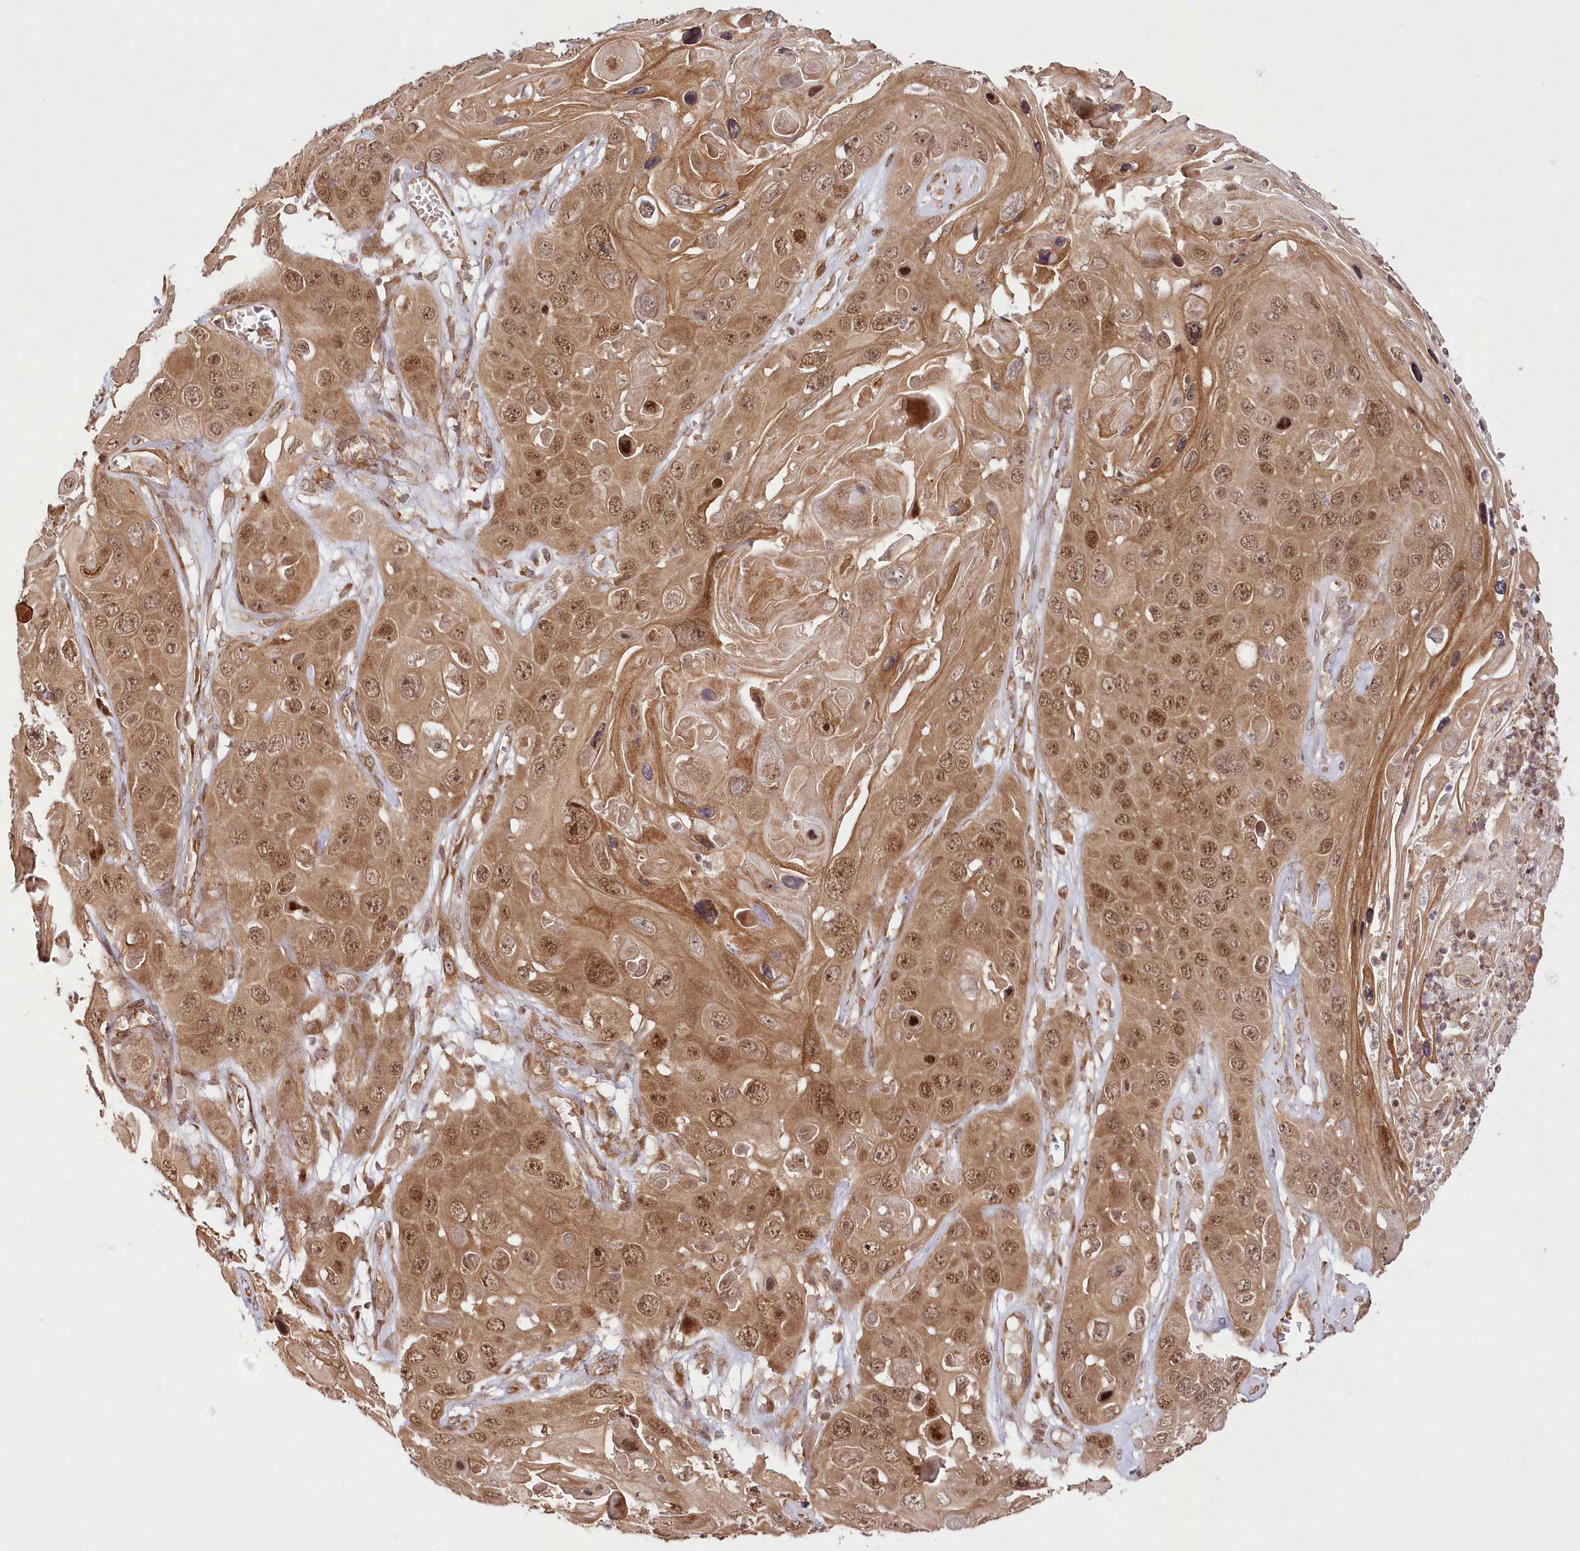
{"staining": {"intensity": "moderate", "quantity": ">75%", "location": "cytoplasmic/membranous,nuclear"}, "tissue": "skin cancer", "cell_type": "Tumor cells", "image_type": "cancer", "snomed": [{"axis": "morphology", "description": "Squamous cell carcinoma, NOS"}, {"axis": "topography", "description": "Skin"}], "caption": "Skin cancer stained for a protein (brown) exhibits moderate cytoplasmic/membranous and nuclear positive positivity in about >75% of tumor cells.", "gene": "CEP70", "patient": {"sex": "male", "age": 55}}